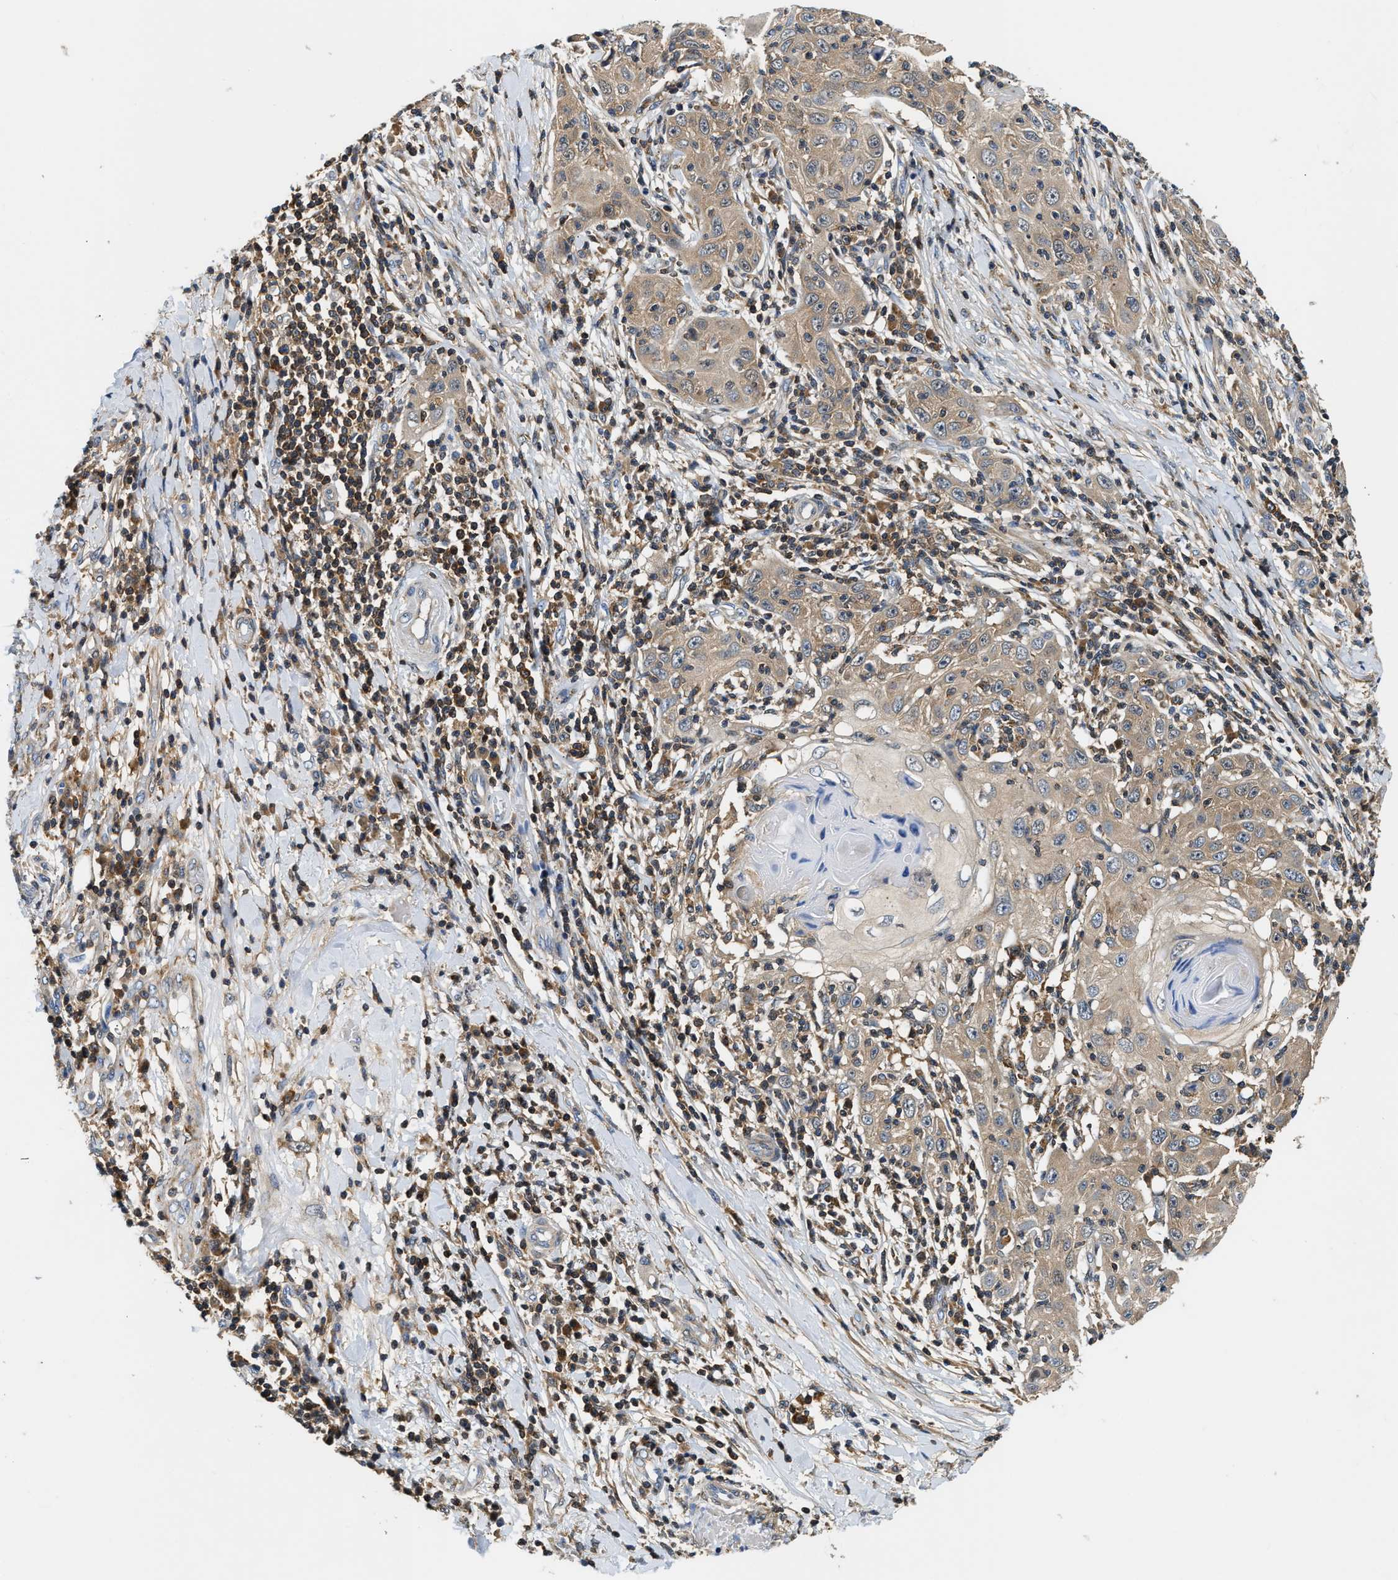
{"staining": {"intensity": "weak", "quantity": "25%-75%", "location": "cytoplasmic/membranous"}, "tissue": "skin cancer", "cell_type": "Tumor cells", "image_type": "cancer", "snomed": [{"axis": "morphology", "description": "Squamous cell carcinoma, NOS"}, {"axis": "topography", "description": "Skin"}], "caption": "This photomicrograph displays skin cancer (squamous cell carcinoma) stained with immunohistochemistry to label a protein in brown. The cytoplasmic/membranous of tumor cells show weak positivity for the protein. Nuclei are counter-stained blue.", "gene": "CCM2", "patient": {"sex": "female", "age": 88}}